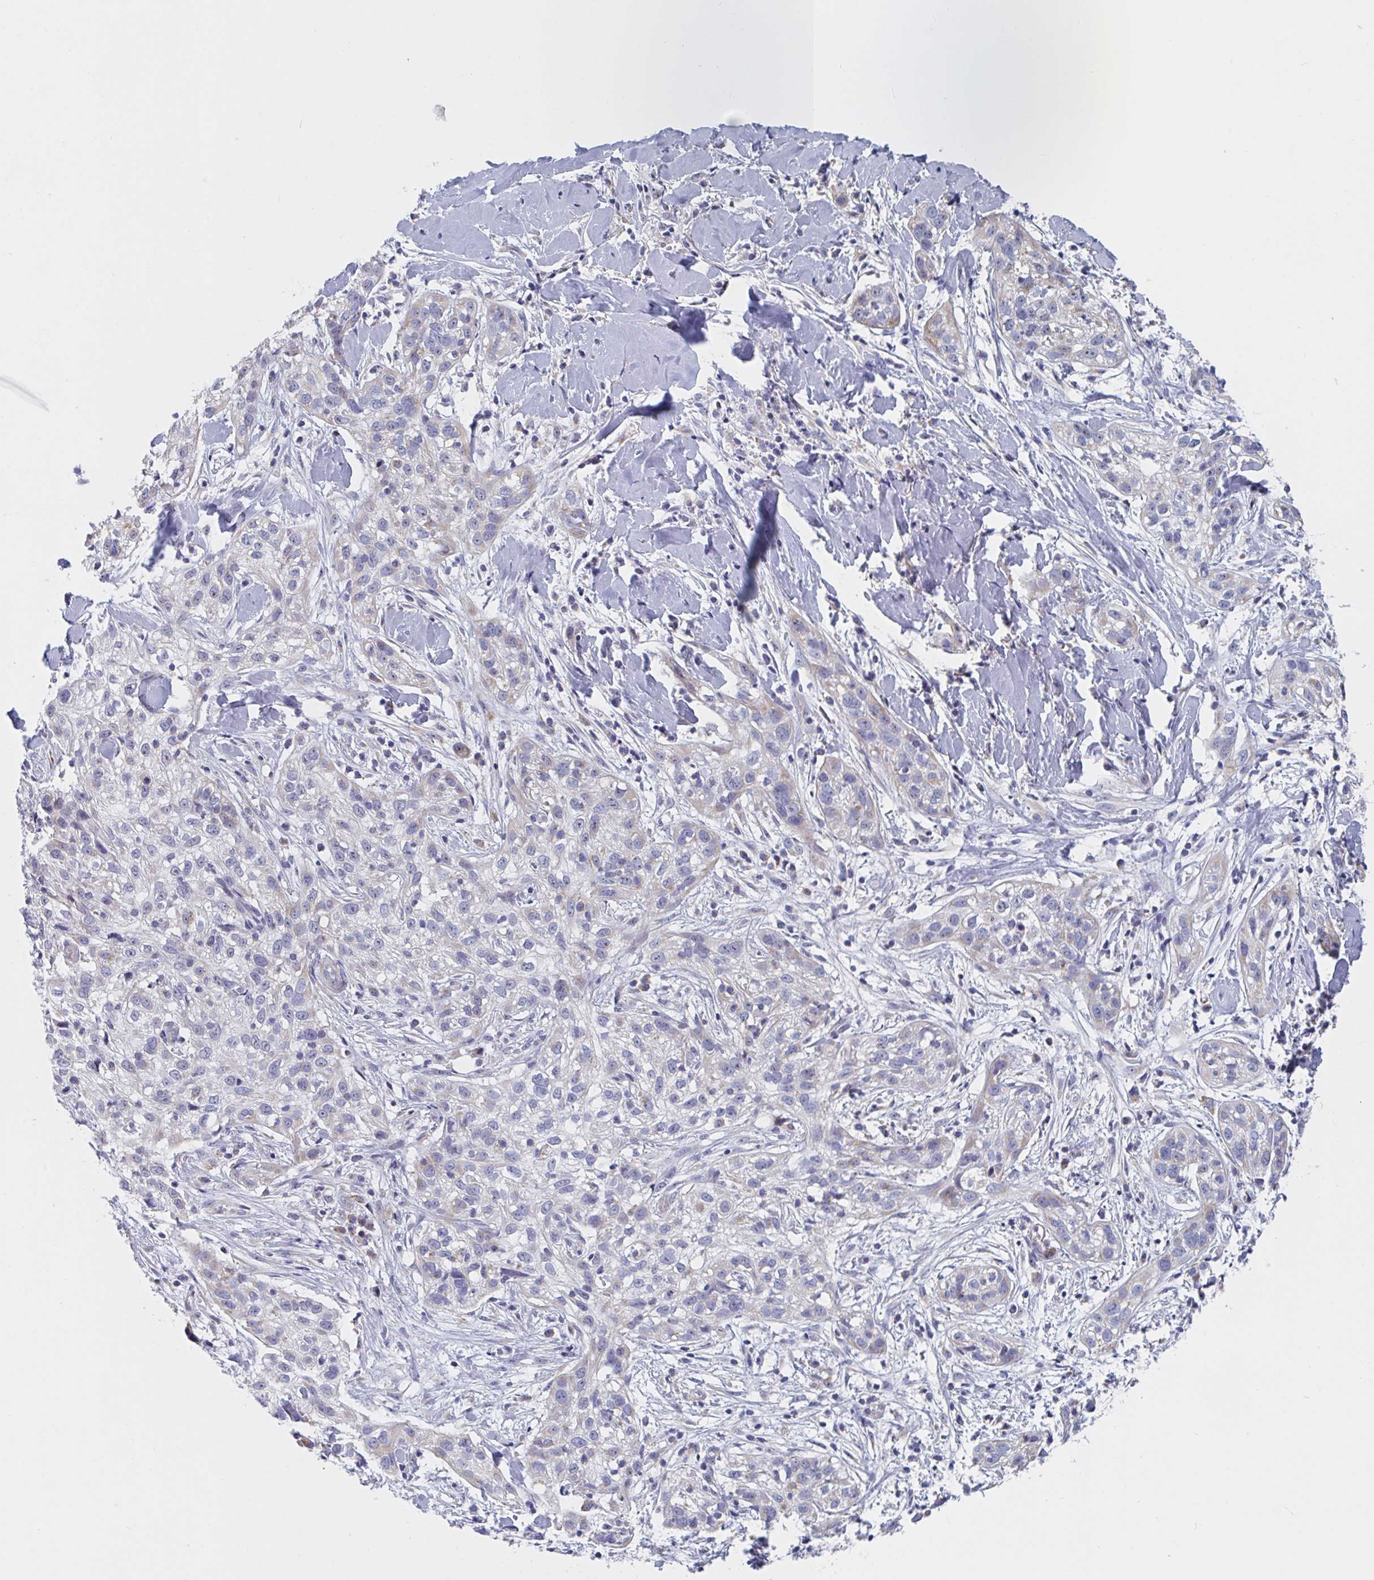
{"staining": {"intensity": "negative", "quantity": "none", "location": "none"}, "tissue": "skin cancer", "cell_type": "Tumor cells", "image_type": "cancer", "snomed": [{"axis": "morphology", "description": "Squamous cell carcinoma, NOS"}, {"axis": "topography", "description": "Skin"}], "caption": "A photomicrograph of human skin cancer (squamous cell carcinoma) is negative for staining in tumor cells.", "gene": "MRPL53", "patient": {"sex": "male", "age": 82}}